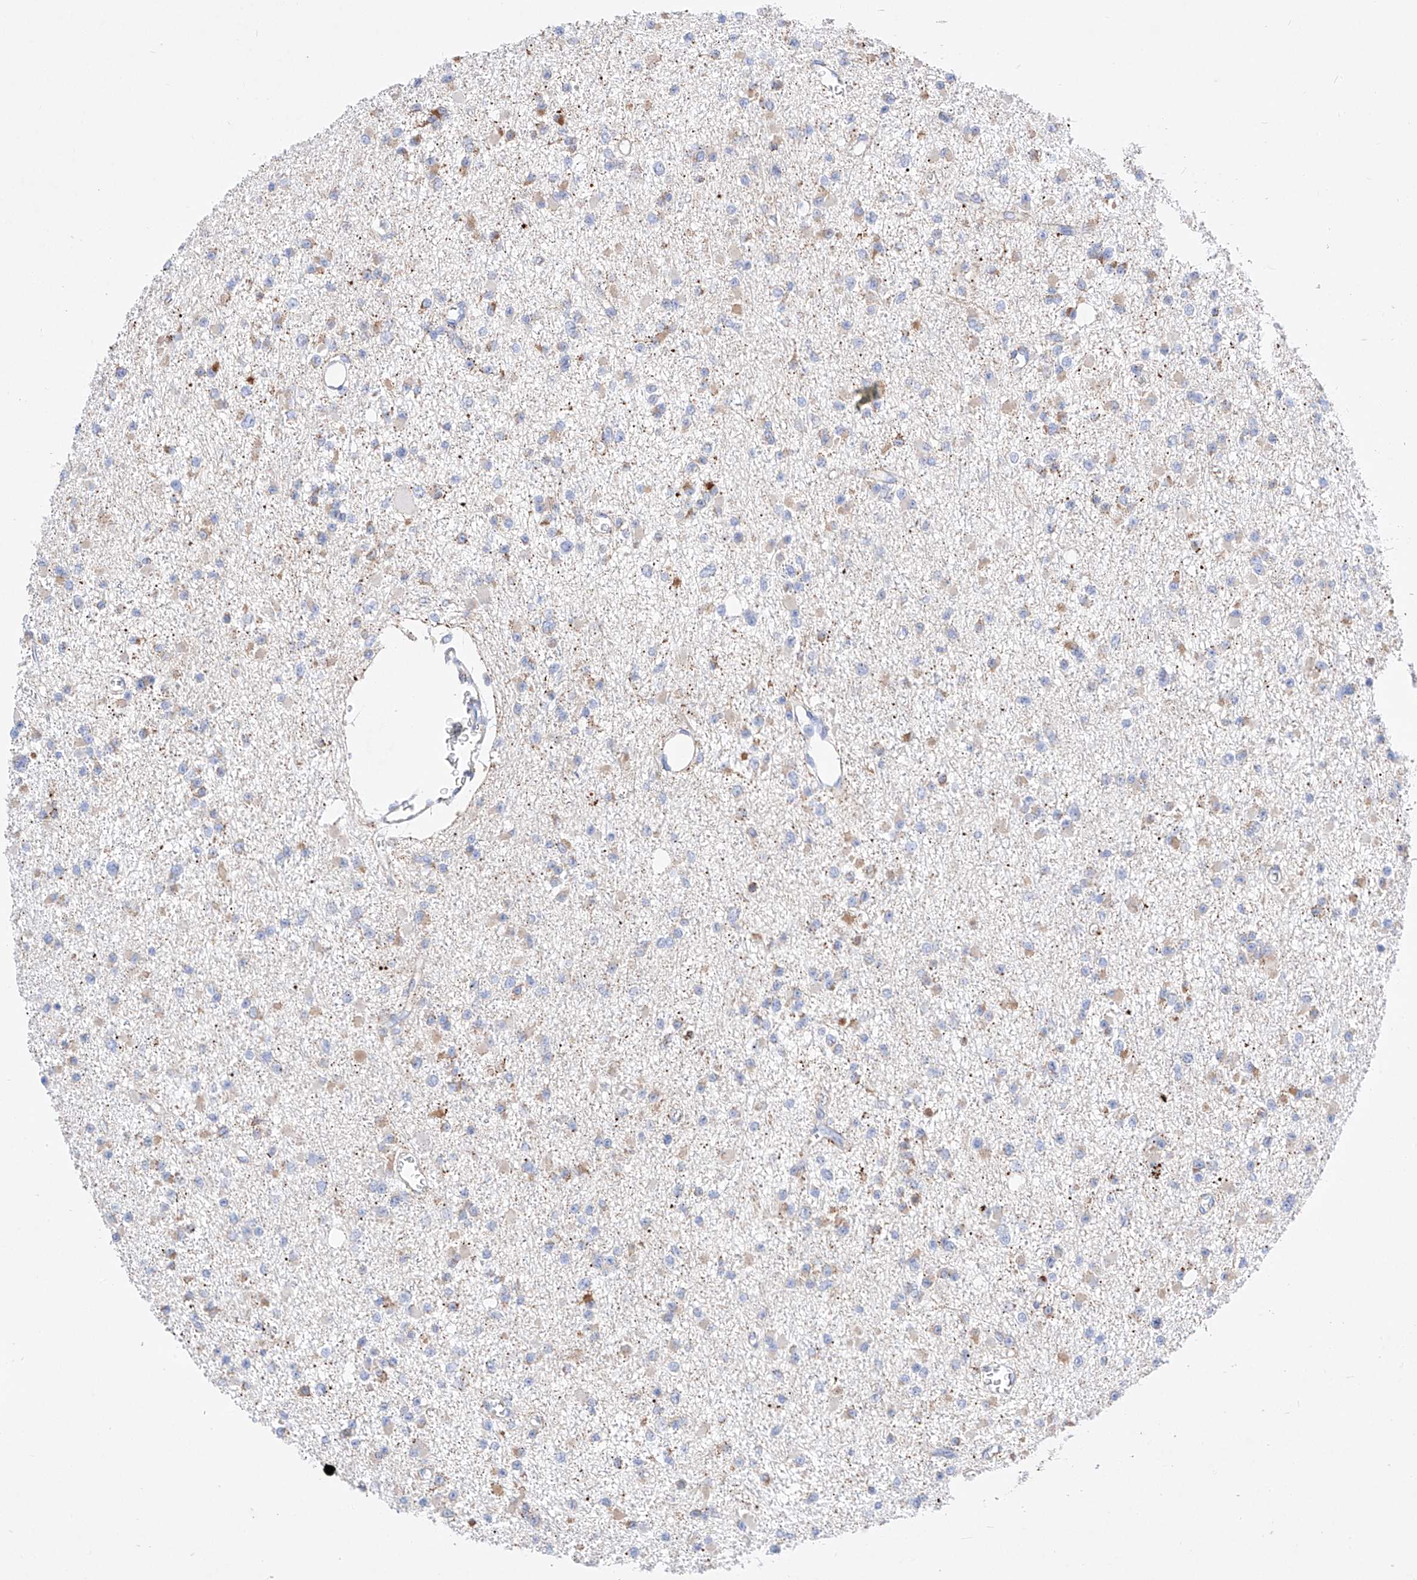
{"staining": {"intensity": "negative", "quantity": "none", "location": "none"}, "tissue": "glioma", "cell_type": "Tumor cells", "image_type": "cancer", "snomed": [{"axis": "morphology", "description": "Glioma, malignant, Low grade"}, {"axis": "topography", "description": "Brain"}], "caption": "Immunohistochemistry of human glioma displays no expression in tumor cells.", "gene": "C6orf62", "patient": {"sex": "female", "age": 22}}